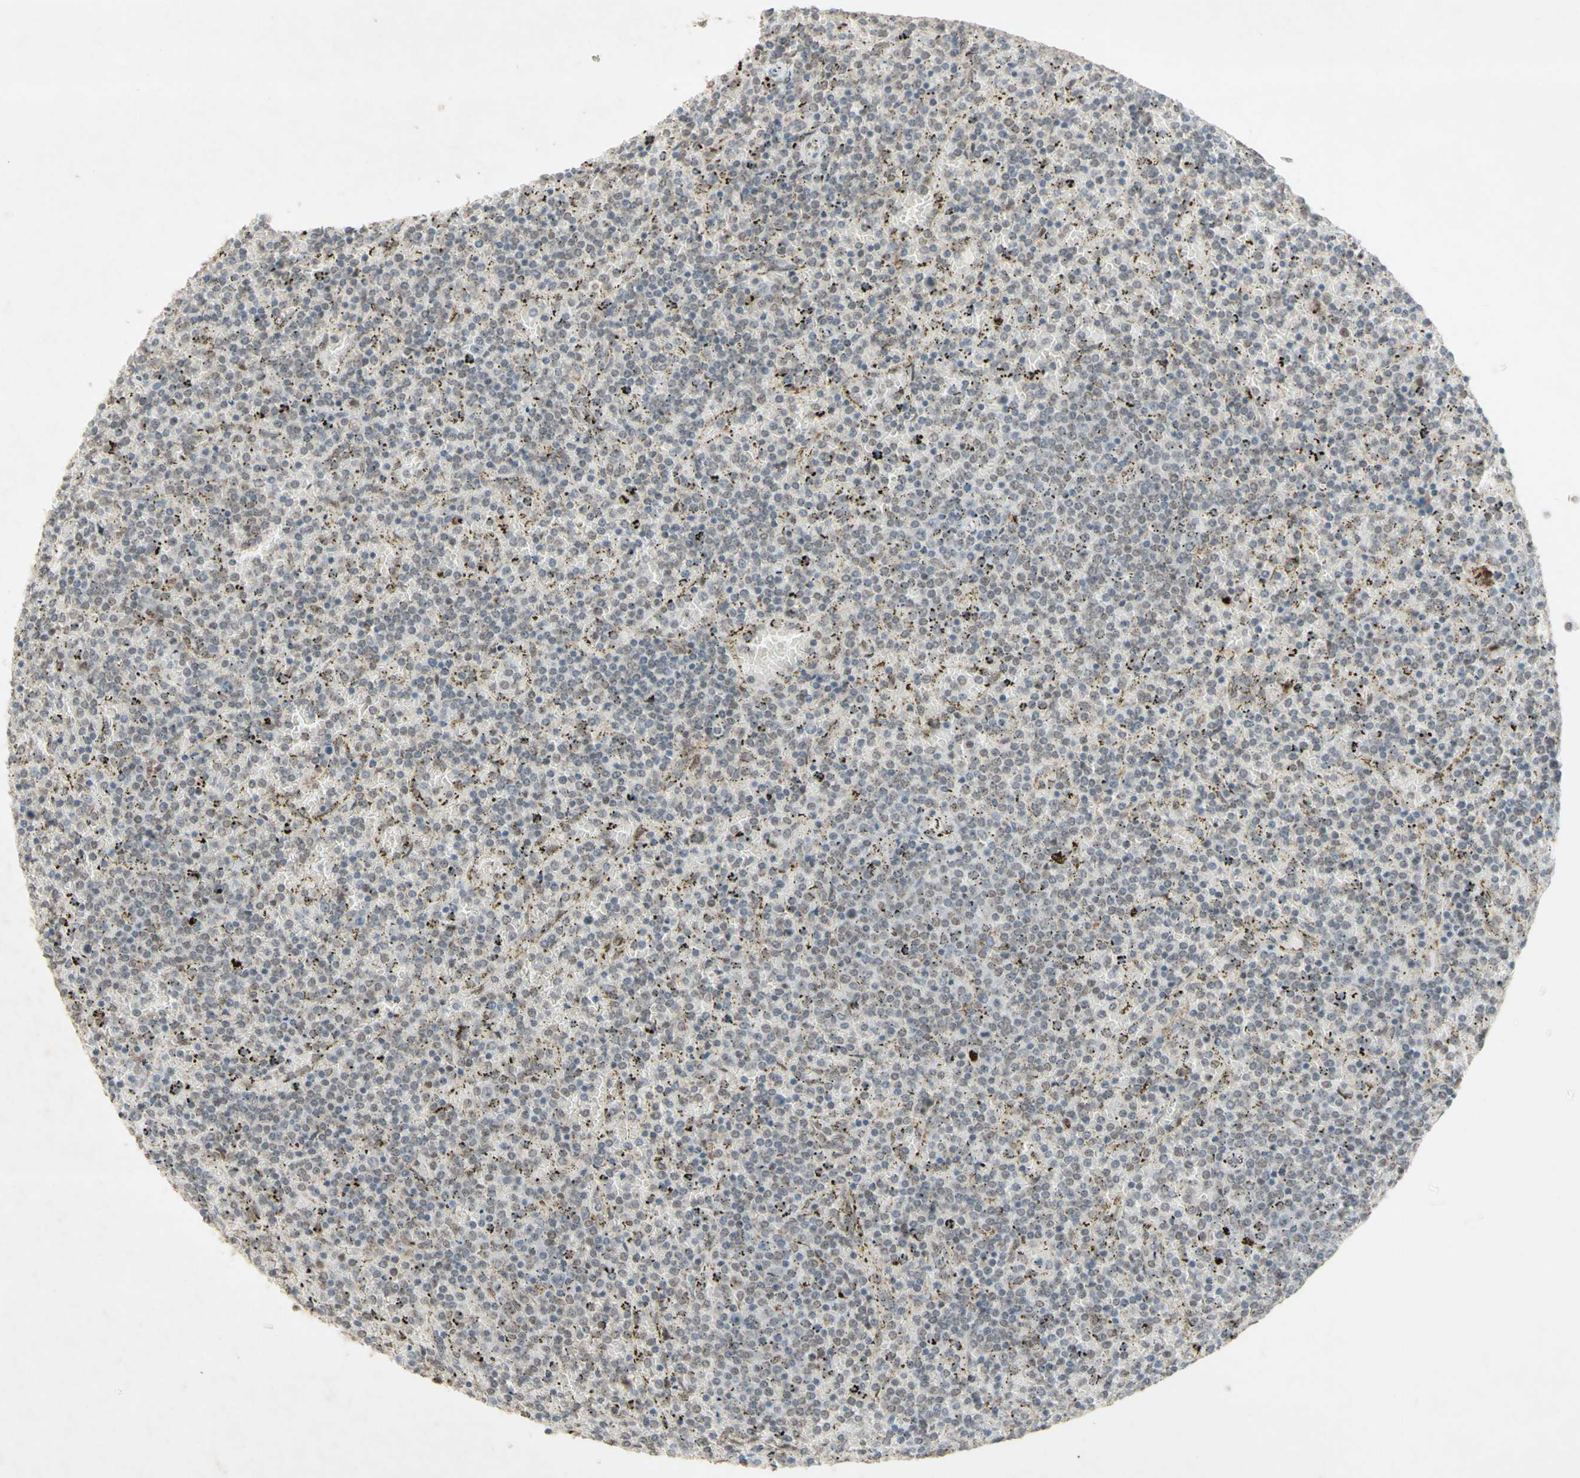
{"staining": {"intensity": "negative", "quantity": "none", "location": "none"}, "tissue": "lymphoma", "cell_type": "Tumor cells", "image_type": "cancer", "snomed": [{"axis": "morphology", "description": "Malignant lymphoma, non-Hodgkin's type, Low grade"}, {"axis": "topography", "description": "Spleen"}], "caption": "Protein analysis of low-grade malignant lymphoma, non-Hodgkin's type reveals no significant staining in tumor cells.", "gene": "CENPB", "patient": {"sex": "female", "age": 77}}